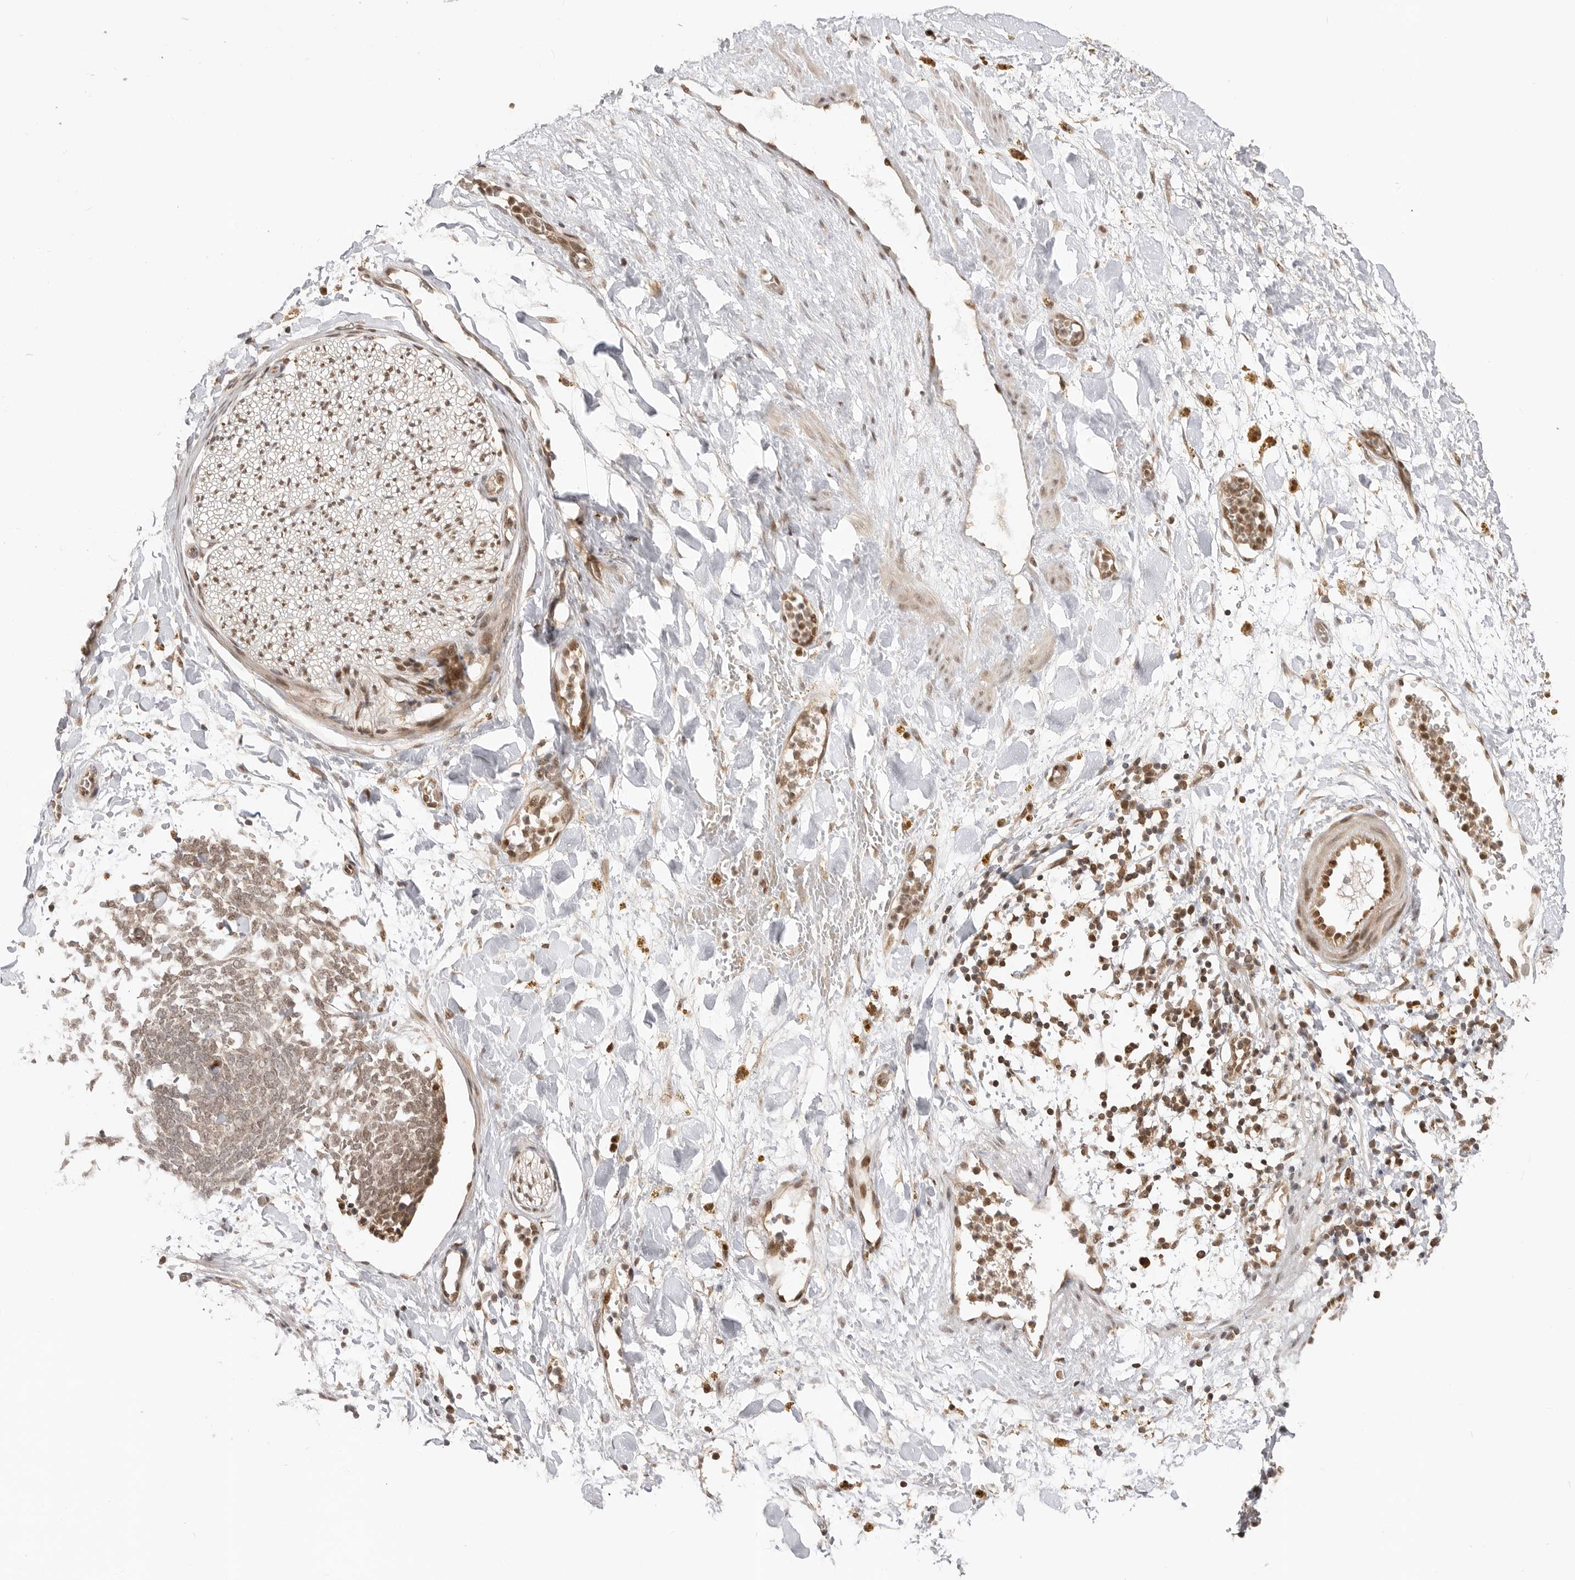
{"staining": {"intensity": "negative", "quantity": "none", "location": "none"}, "tissue": "adipose tissue", "cell_type": "Adipocytes", "image_type": "normal", "snomed": [{"axis": "morphology", "description": "Normal tissue, NOS"}, {"axis": "topography", "description": "Kidney"}, {"axis": "topography", "description": "Peripheral nerve tissue"}], "caption": "IHC of benign human adipose tissue reveals no staining in adipocytes.", "gene": "ALKAL1", "patient": {"sex": "male", "age": 7}}